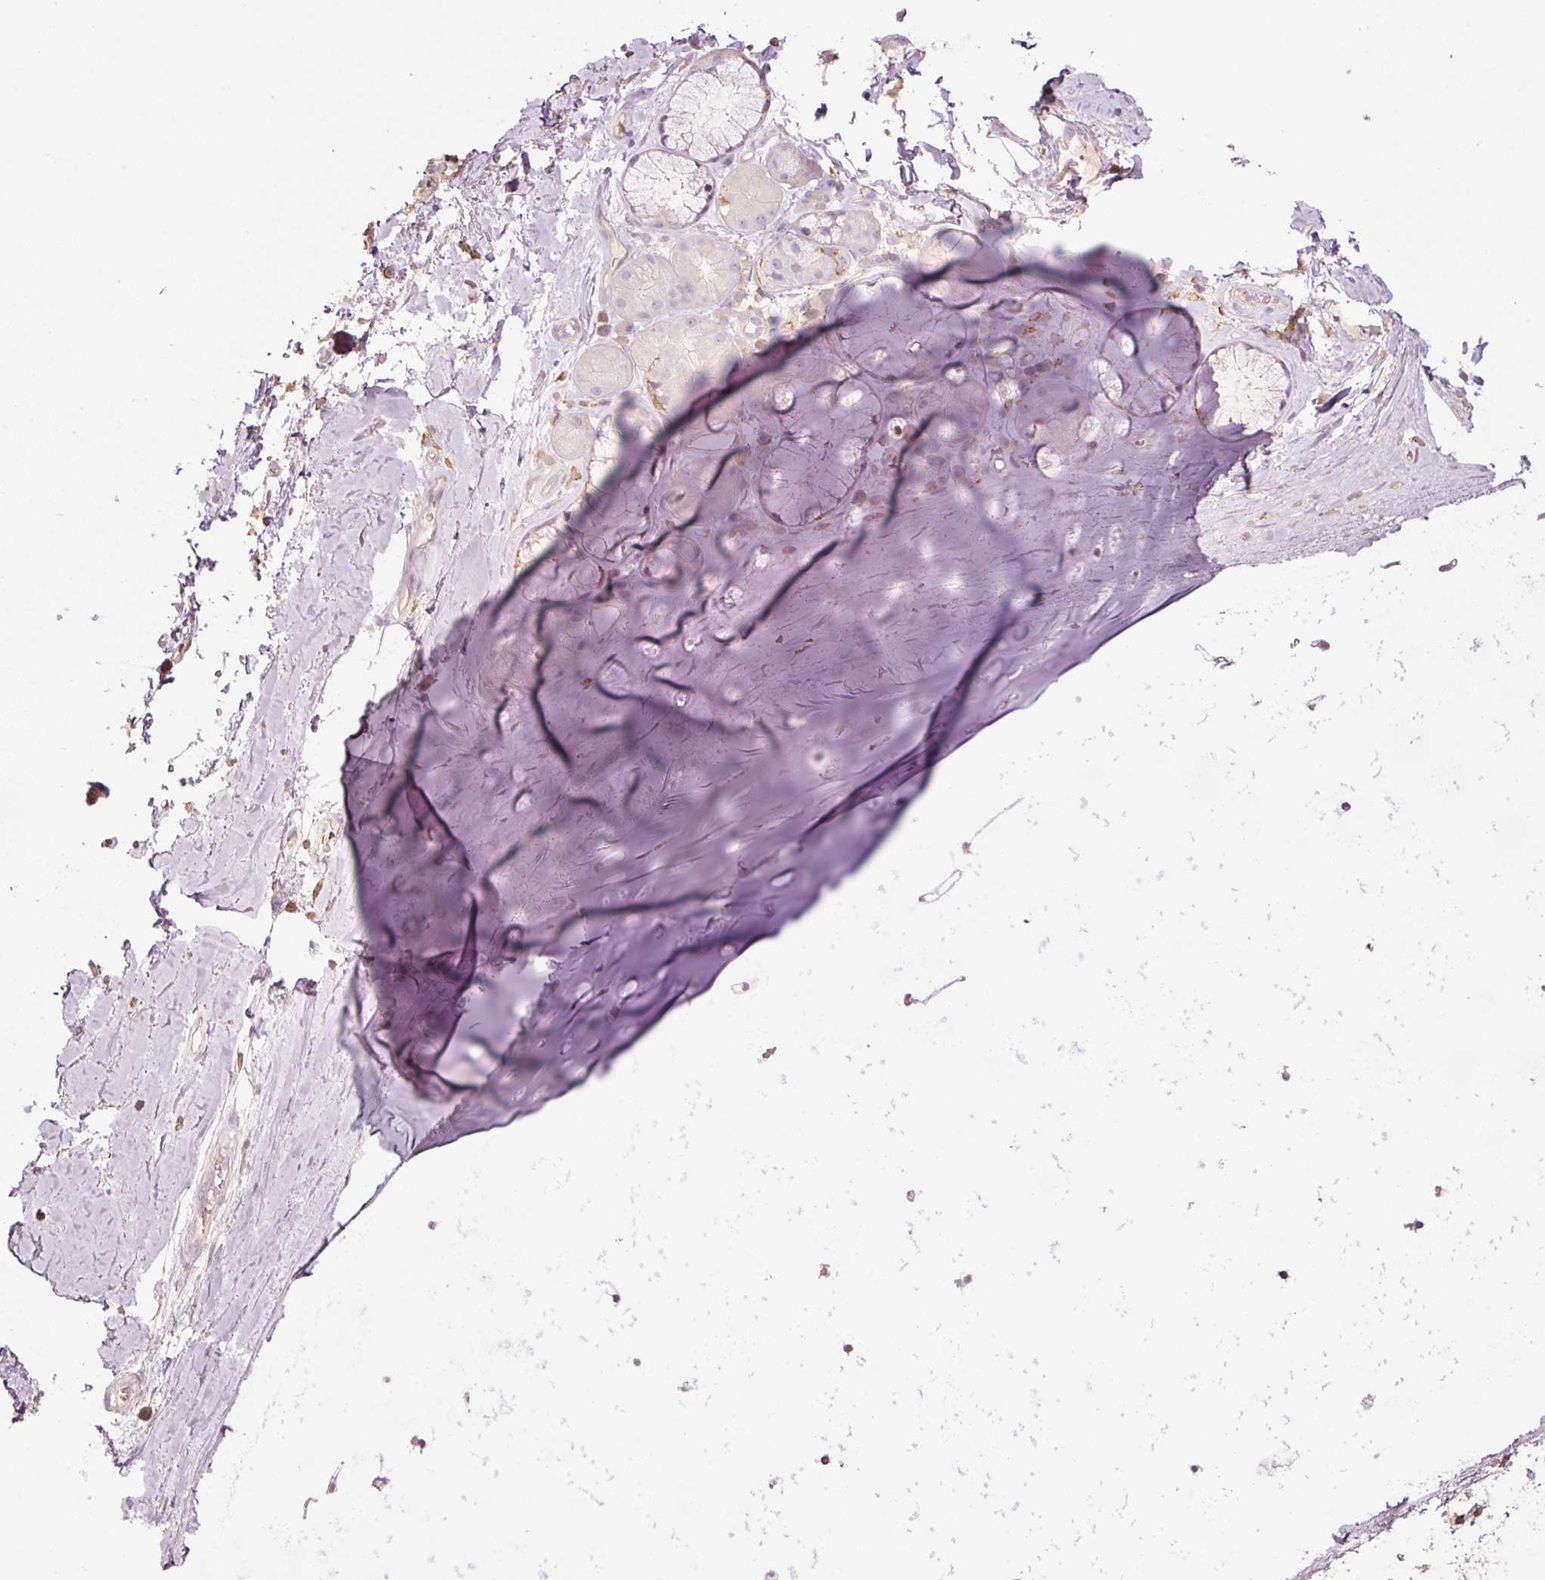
{"staining": {"intensity": "negative", "quantity": "none", "location": "none"}, "tissue": "soft tissue", "cell_type": "Chondrocytes", "image_type": "normal", "snomed": [{"axis": "morphology", "description": "Normal tissue, NOS"}, {"axis": "topography", "description": "Cartilage tissue"}, {"axis": "topography", "description": "Bronchus"}], "caption": "This is an IHC photomicrograph of unremarkable human soft tissue. There is no positivity in chondrocytes.", "gene": "SIPA1", "patient": {"sex": "male", "age": 58}}